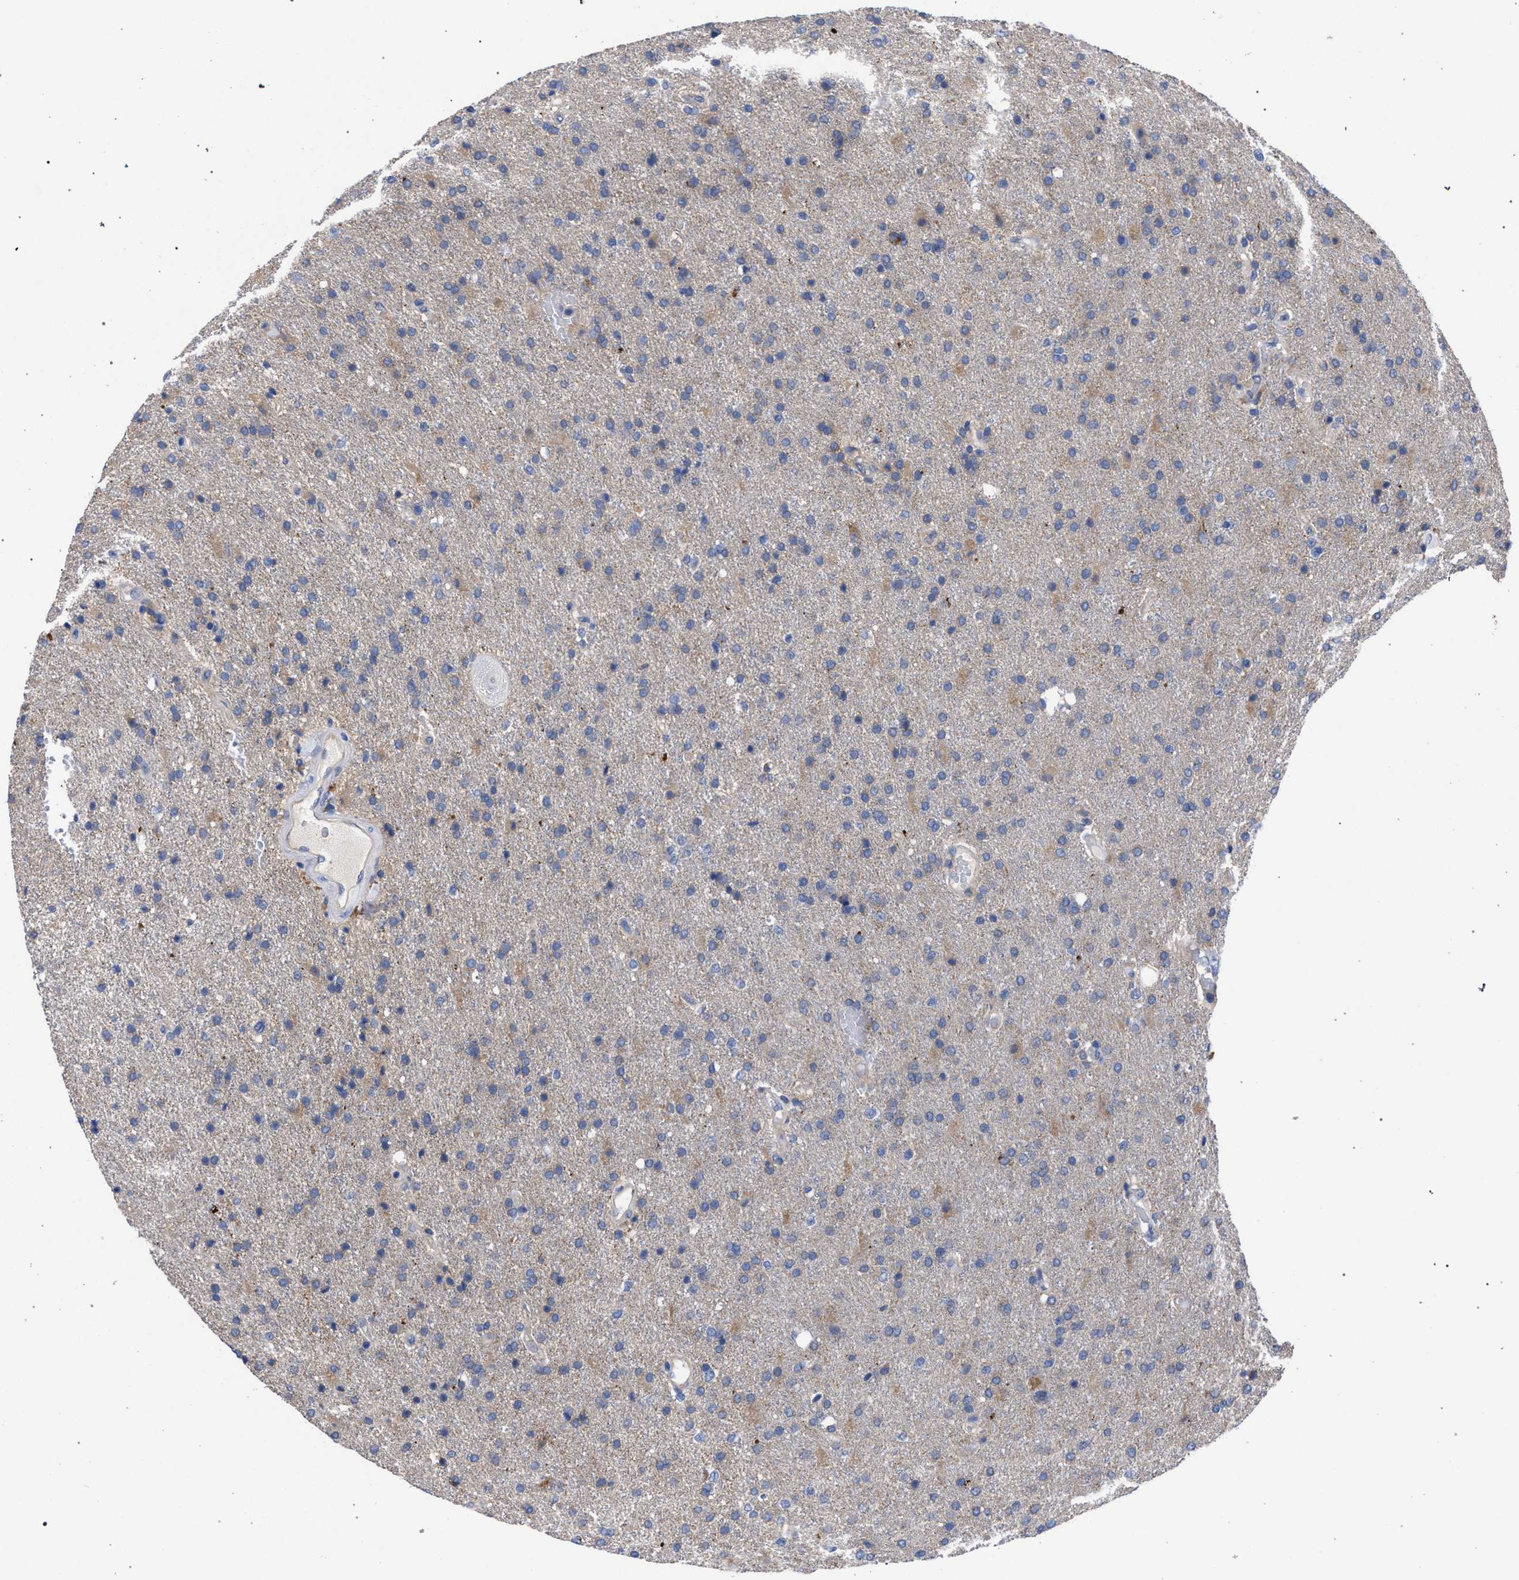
{"staining": {"intensity": "weak", "quantity": "<25%", "location": "cytoplasmic/membranous"}, "tissue": "glioma", "cell_type": "Tumor cells", "image_type": "cancer", "snomed": [{"axis": "morphology", "description": "Glioma, malignant, High grade"}, {"axis": "topography", "description": "Brain"}], "caption": "Immunohistochemistry histopathology image of glioma stained for a protein (brown), which demonstrates no staining in tumor cells.", "gene": "GMPR", "patient": {"sex": "male", "age": 72}}